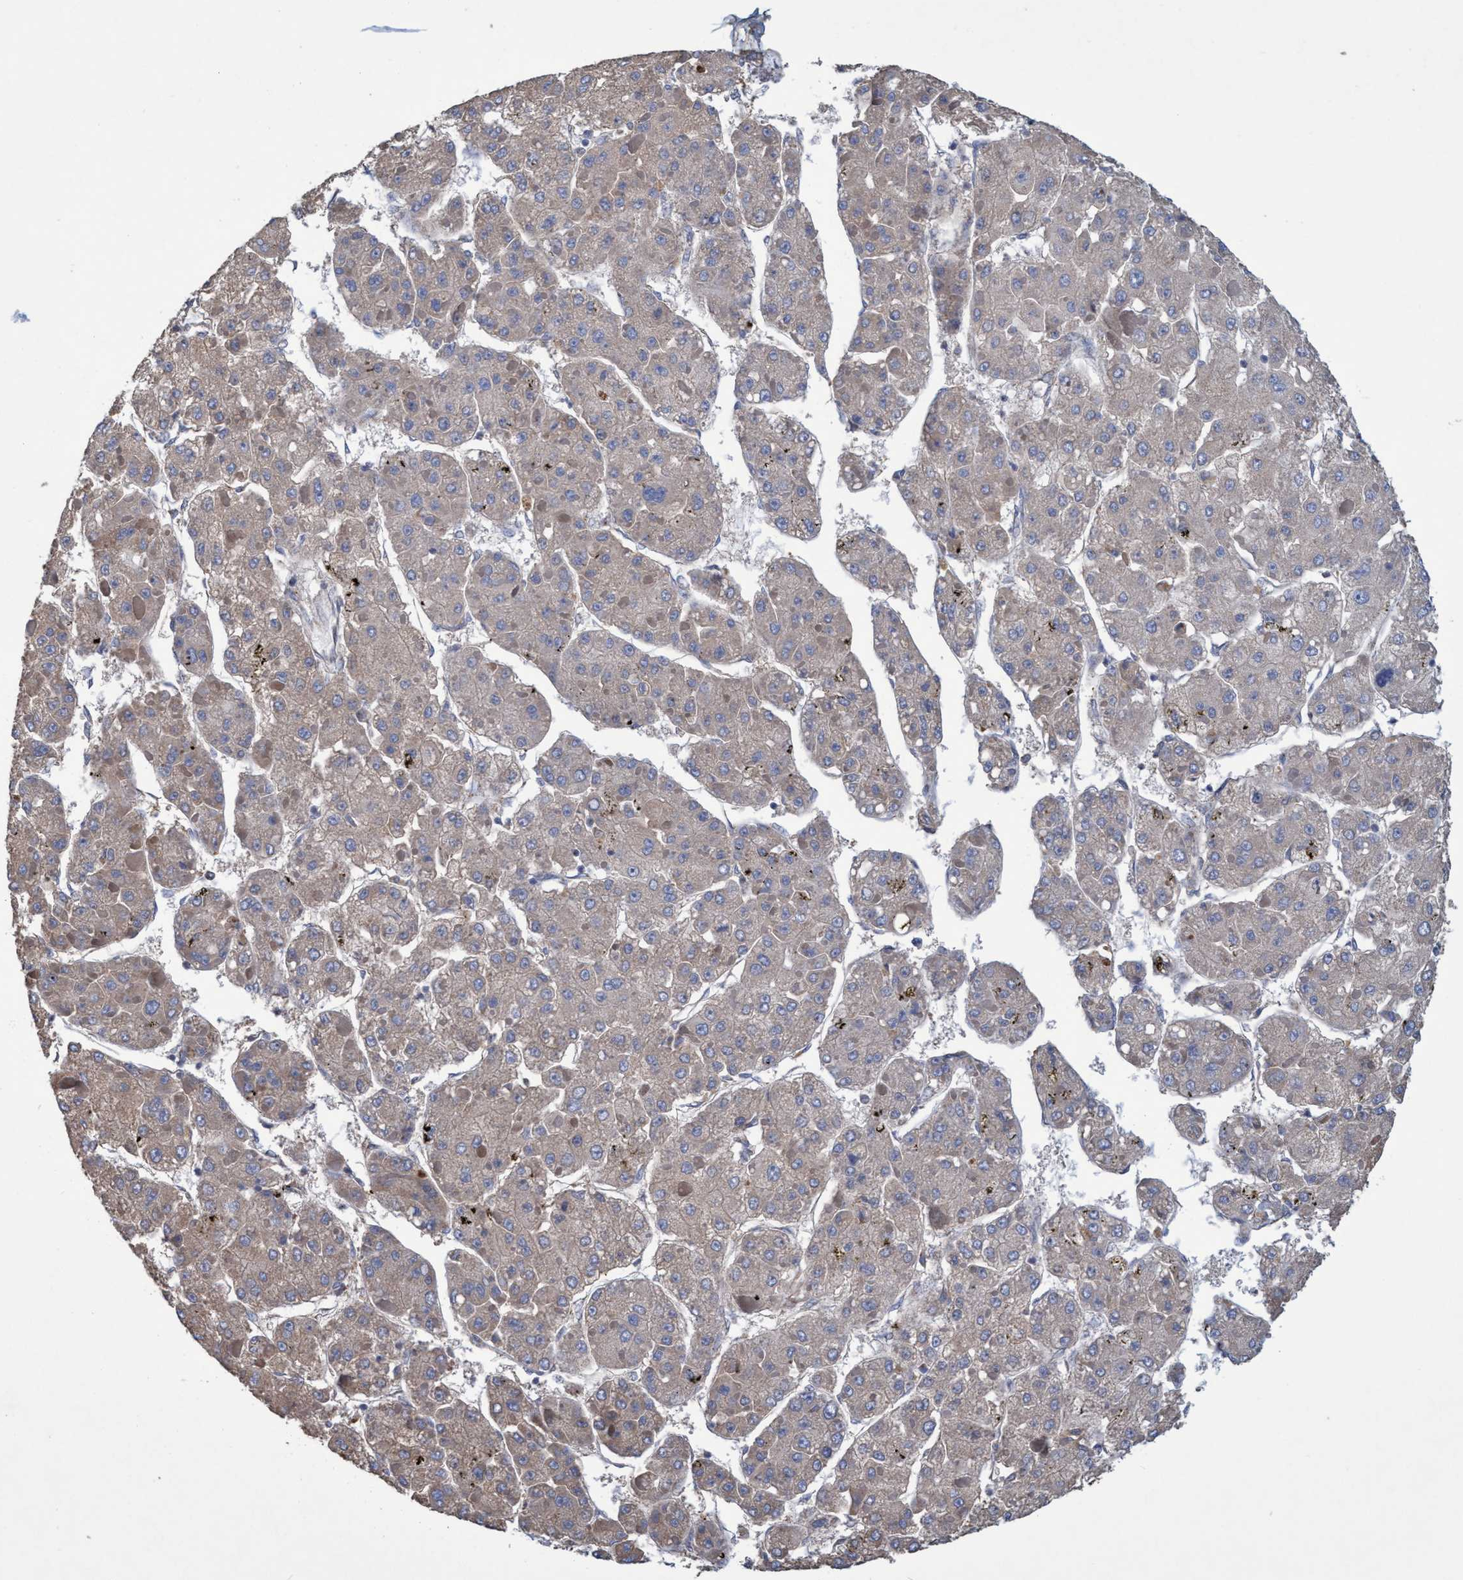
{"staining": {"intensity": "weak", "quantity": ">75%", "location": "cytoplasmic/membranous"}, "tissue": "liver cancer", "cell_type": "Tumor cells", "image_type": "cancer", "snomed": [{"axis": "morphology", "description": "Carcinoma, Hepatocellular, NOS"}, {"axis": "topography", "description": "Liver"}], "caption": "Protein staining reveals weak cytoplasmic/membranous positivity in approximately >75% of tumor cells in liver hepatocellular carcinoma. The staining is performed using DAB brown chromogen to label protein expression. The nuclei are counter-stained blue using hematoxylin.", "gene": "BICD2", "patient": {"sex": "female", "age": 73}}